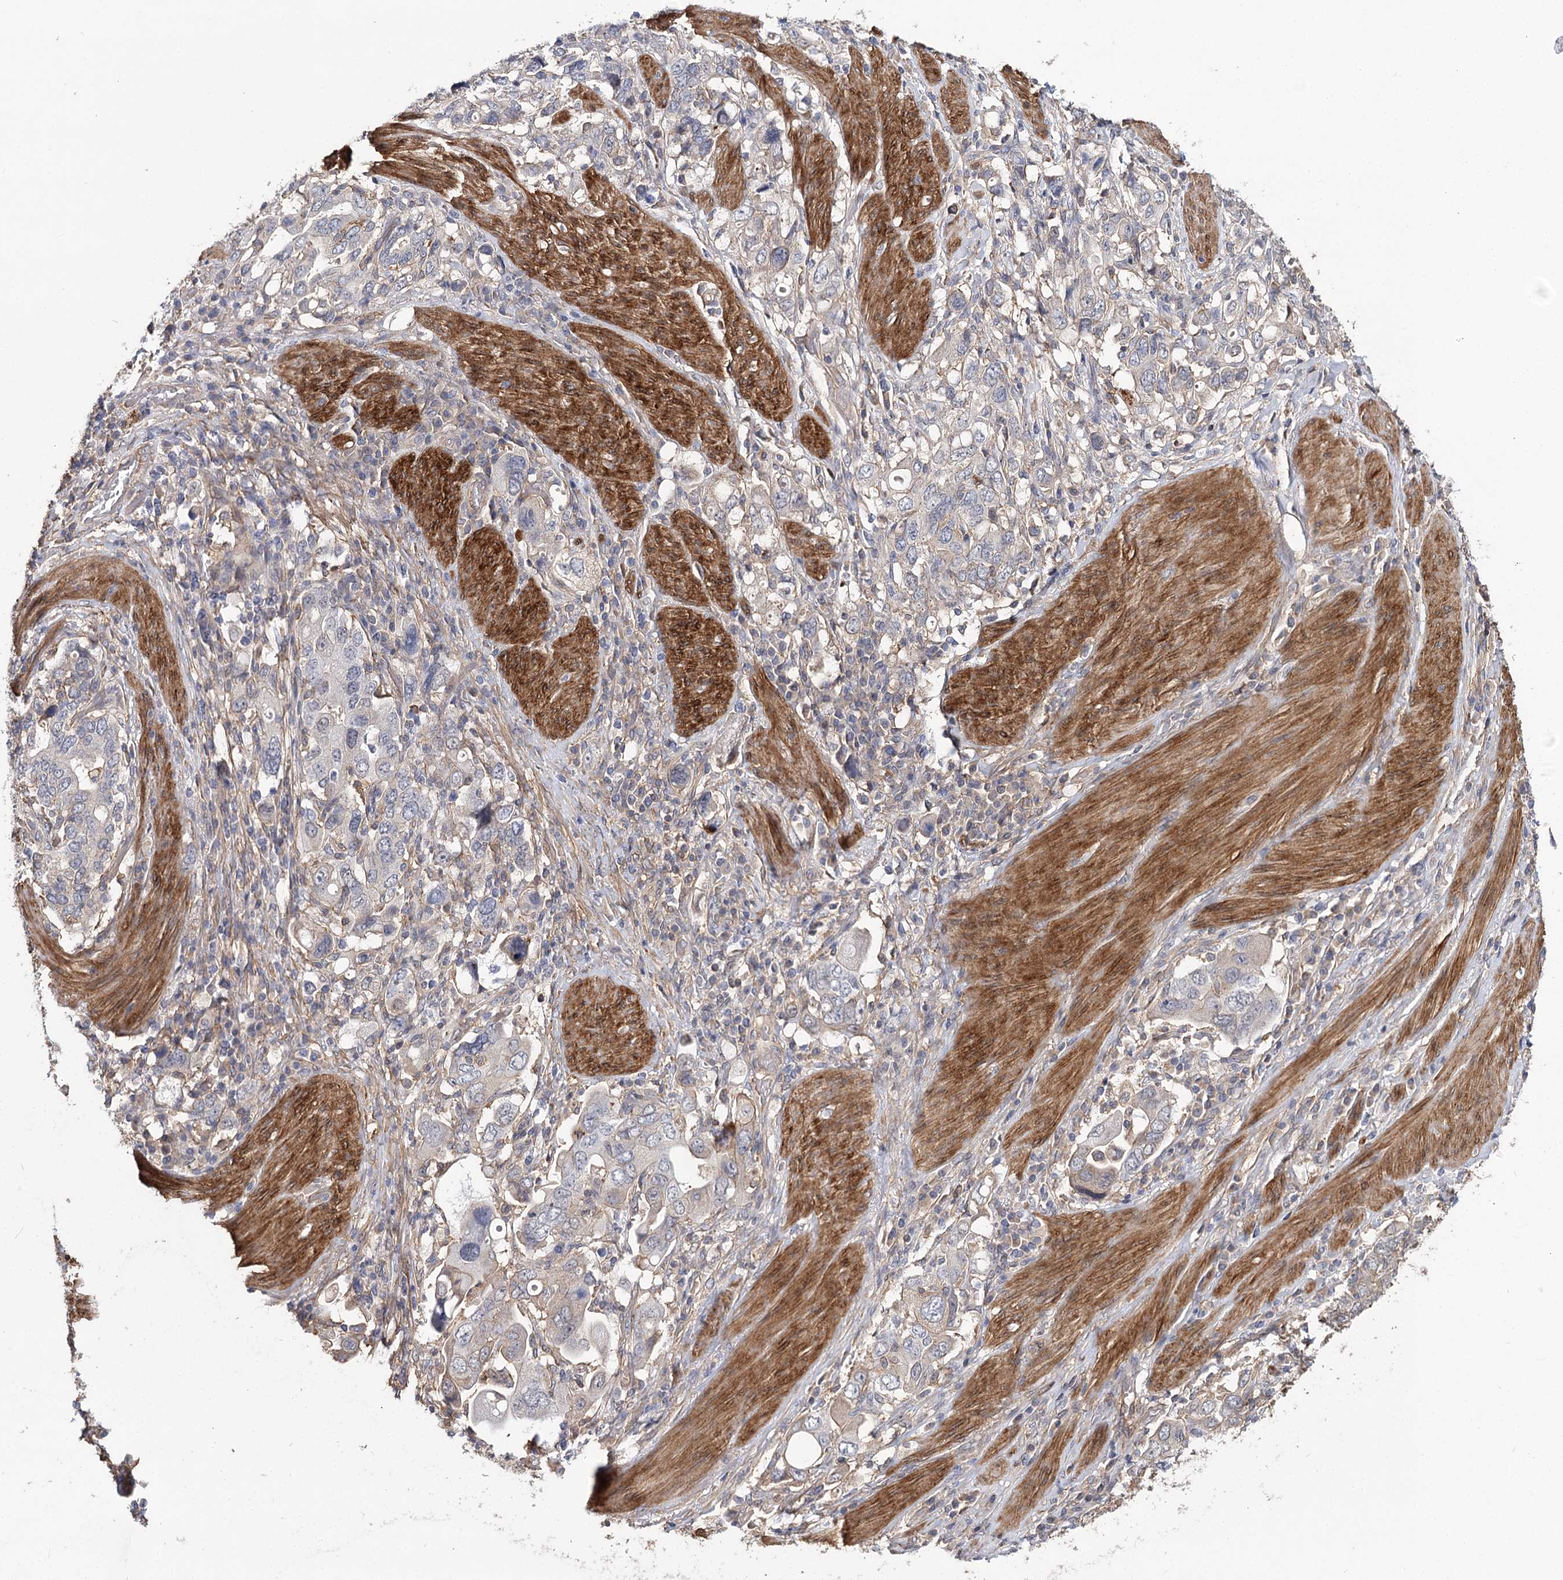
{"staining": {"intensity": "negative", "quantity": "none", "location": "none"}, "tissue": "stomach cancer", "cell_type": "Tumor cells", "image_type": "cancer", "snomed": [{"axis": "morphology", "description": "Adenocarcinoma, NOS"}, {"axis": "topography", "description": "Stomach, upper"}], "caption": "Tumor cells show no significant expression in stomach cancer.", "gene": "TMEM218", "patient": {"sex": "male", "age": 62}}